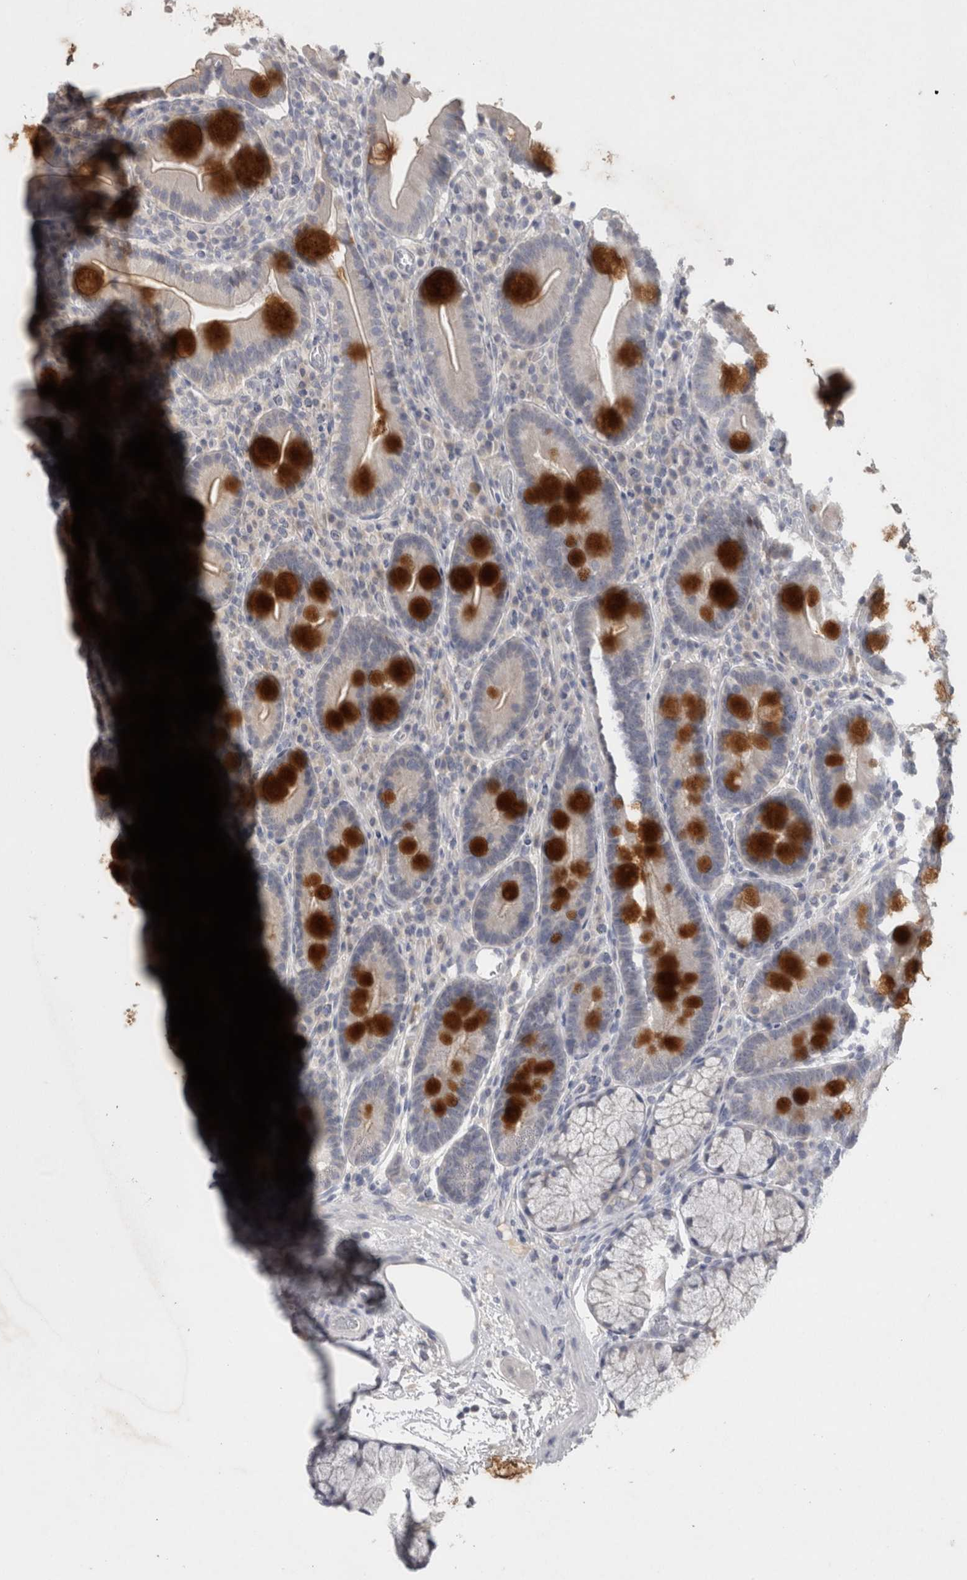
{"staining": {"intensity": "strong", "quantity": "<25%", "location": "cytoplasmic/membranous"}, "tissue": "duodenum", "cell_type": "Glandular cells", "image_type": "normal", "snomed": [{"axis": "morphology", "description": "Normal tissue, NOS"}, {"axis": "topography", "description": "Duodenum"}], "caption": "A brown stain labels strong cytoplasmic/membranous positivity of a protein in glandular cells of normal duodenum. (DAB (3,3'-diaminobenzidine) = brown stain, brightfield microscopy at high magnification).", "gene": "SLC22A11", "patient": {"sex": "male", "age": 35}}